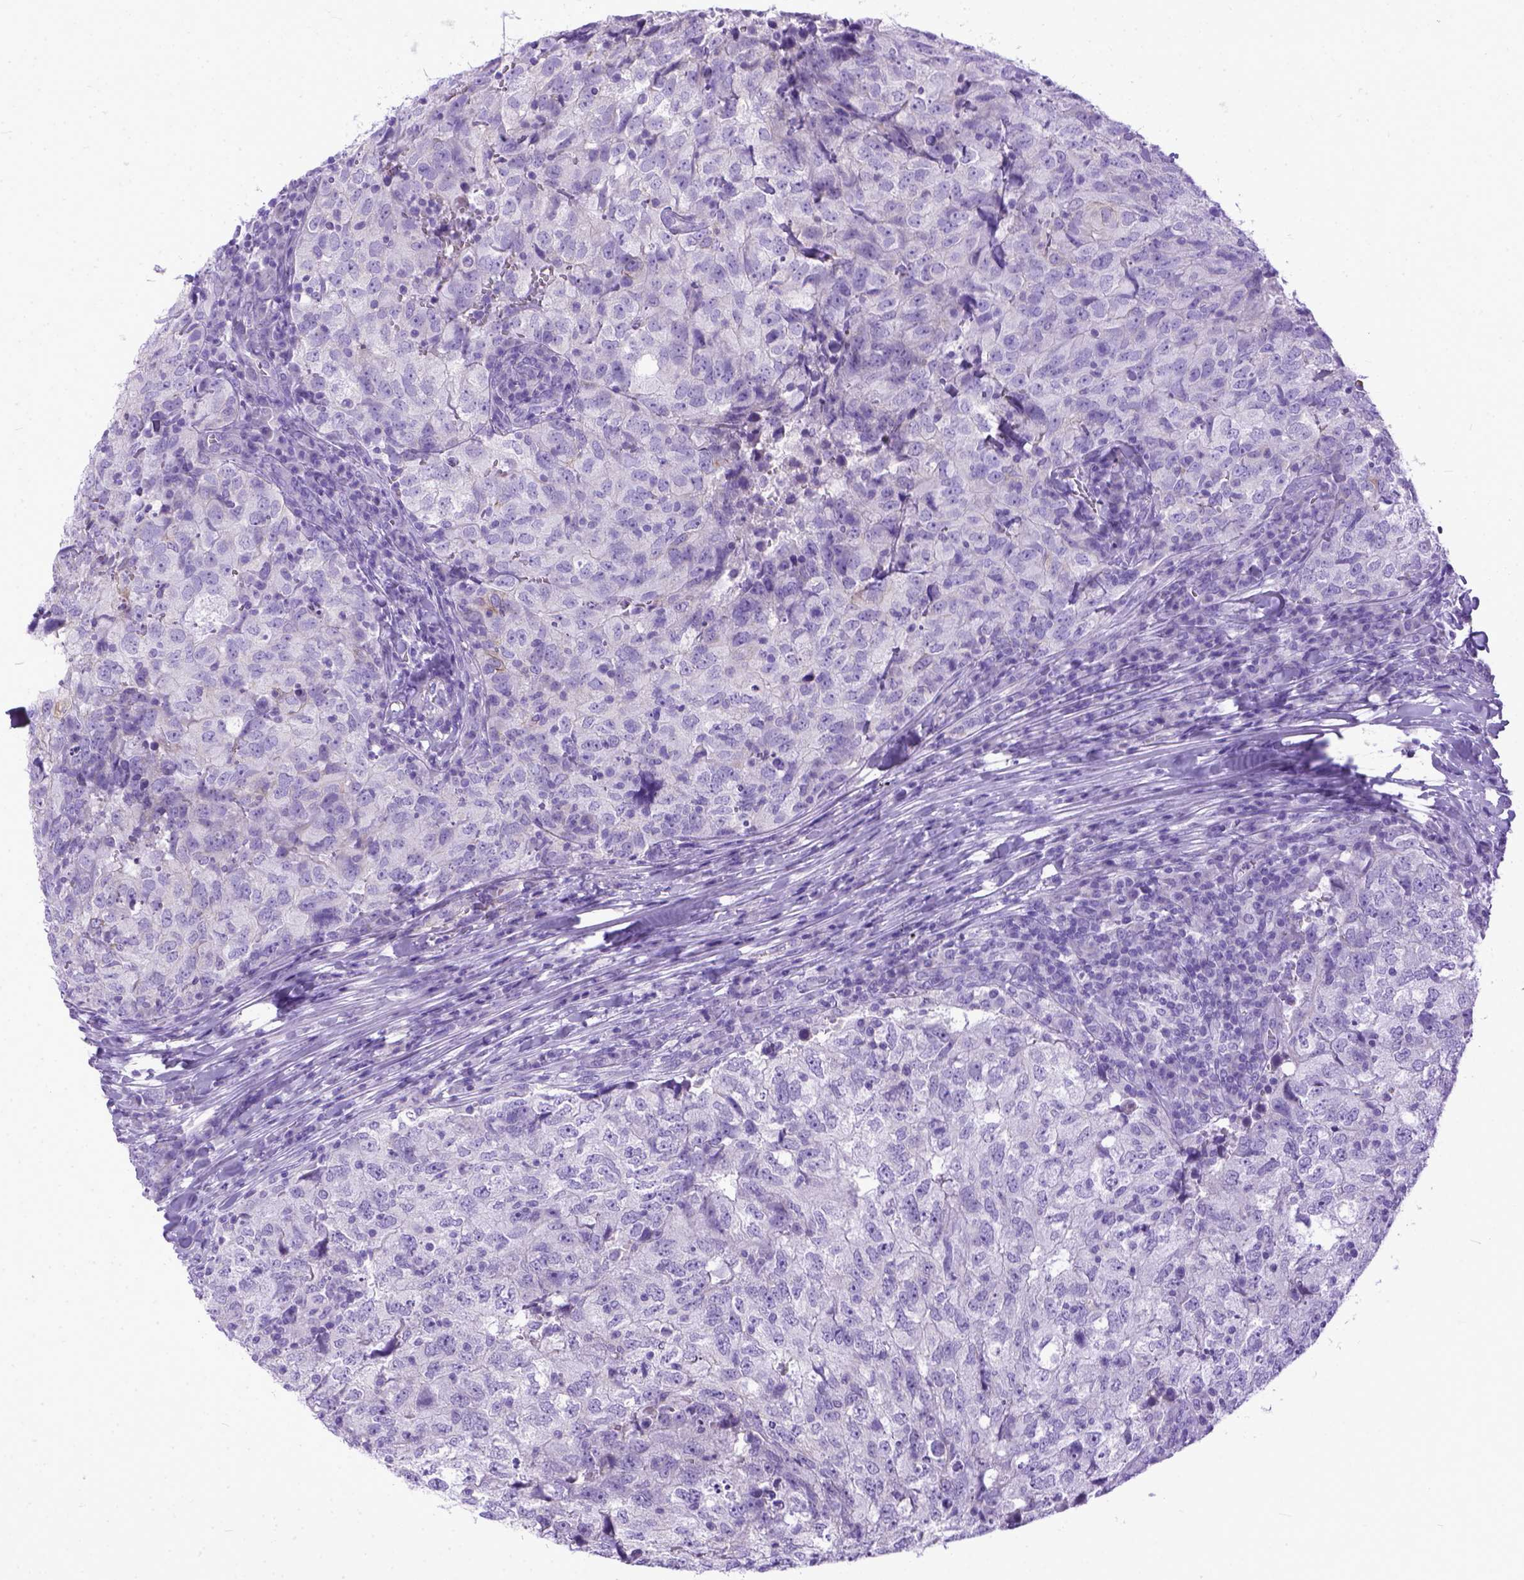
{"staining": {"intensity": "negative", "quantity": "none", "location": "none"}, "tissue": "breast cancer", "cell_type": "Tumor cells", "image_type": "cancer", "snomed": [{"axis": "morphology", "description": "Duct carcinoma"}, {"axis": "topography", "description": "Breast"}], "caption": "Tumor cells are negative for protein expression in human intraductal carcinoma (breast). (Brightfield microscopy of DAB immunohistochemistry (IHC) at high magnification).", "gene": "PPL", "patient": {"sex": "female", "age": 30}}